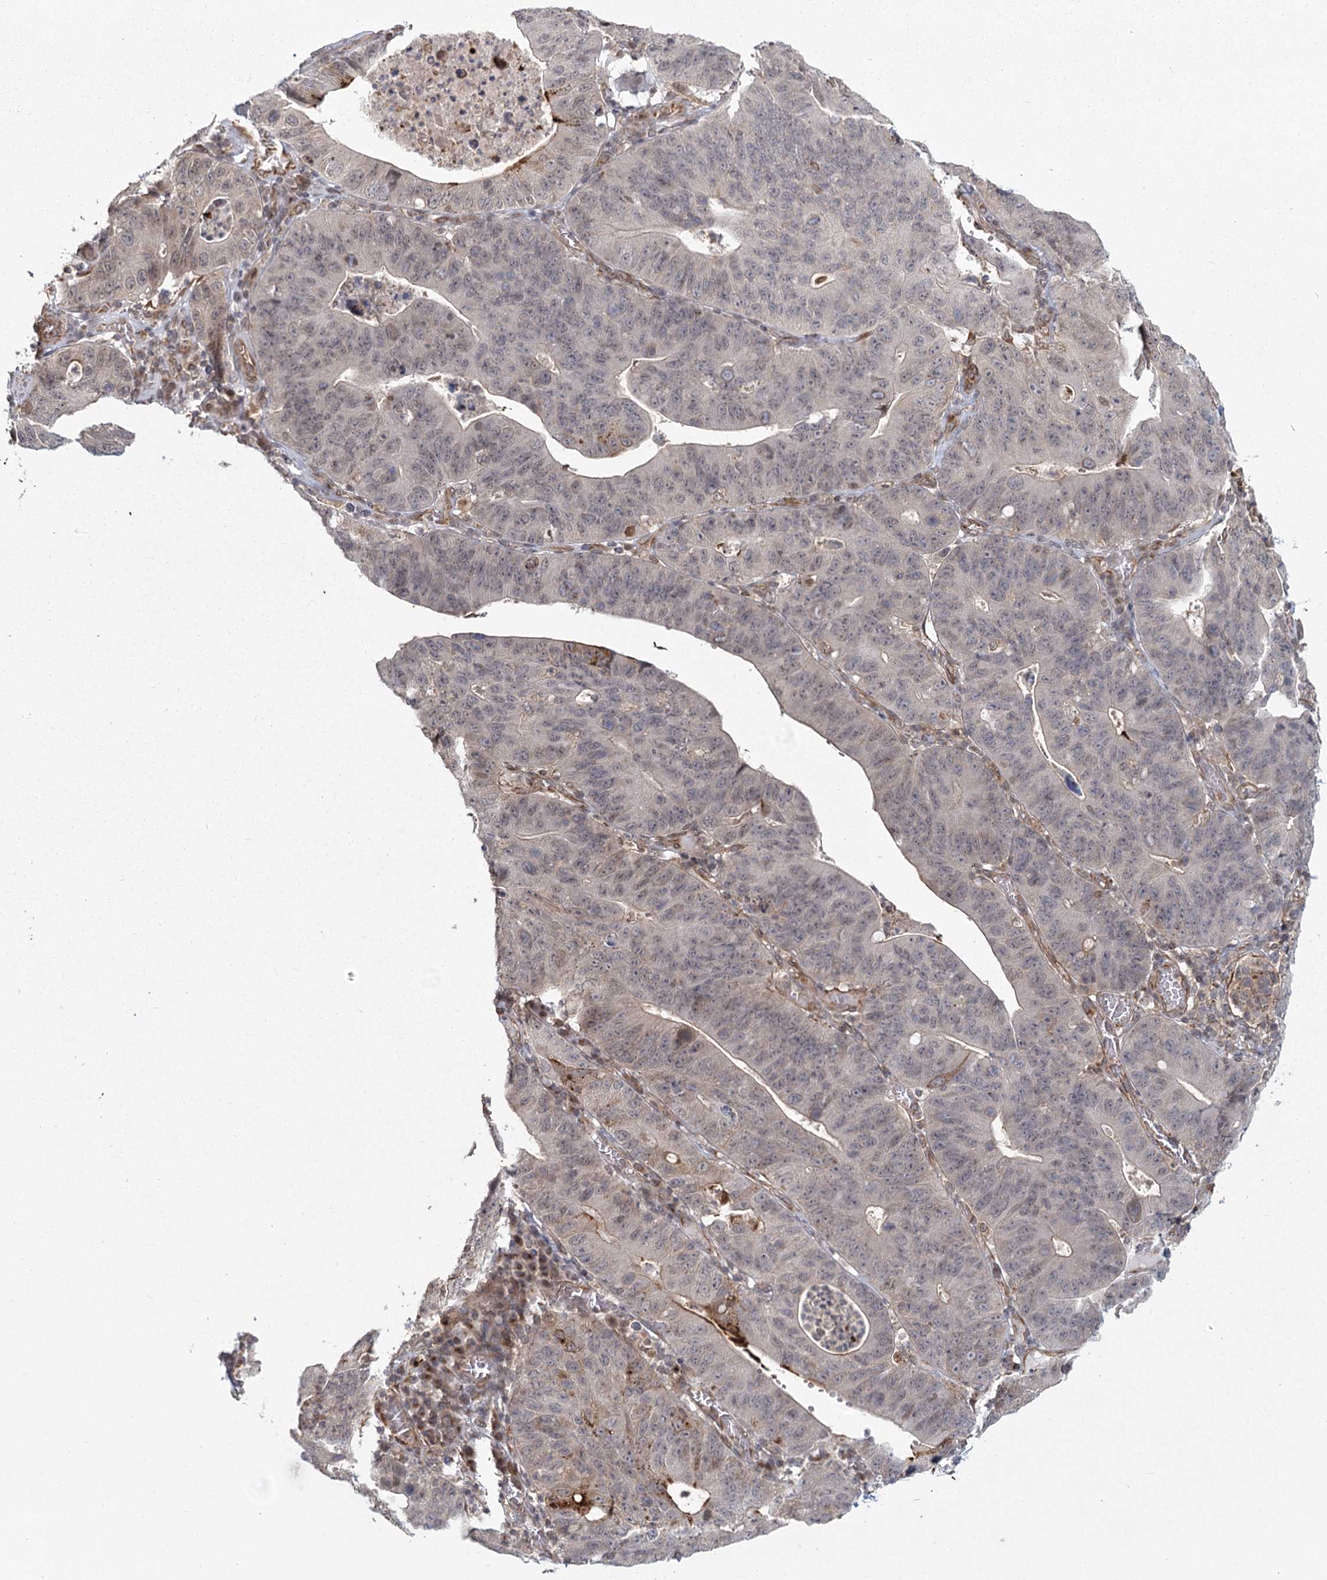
{"staining": {"intensity": "weak", "quantity": "25%-75%", "location": "nuclear"}, "tissue": "stomach cancer", "cell_type": "Tumor cells", "image_type": "cancer", "snomed": [{"axis": "morphology", "description": "Adenocarcinoma, NOS"}, {"axis": "topography", "description": "Stomach"}], "caption": "IHC staining of stomach cancer (adenocarcinoma), which demonstrates low levels of weak nuclear positivity in about 25%-75% of tumor cells indicating weak nuclear protein positivity. The staining was performed using DAB (3,3'-diaminobenzidine) (brown) for protein detection and nuclei were counterstained in hematoxylin (blue).", "gene": "AP2M1", "patient": {"sex": "male", "age": 59}}